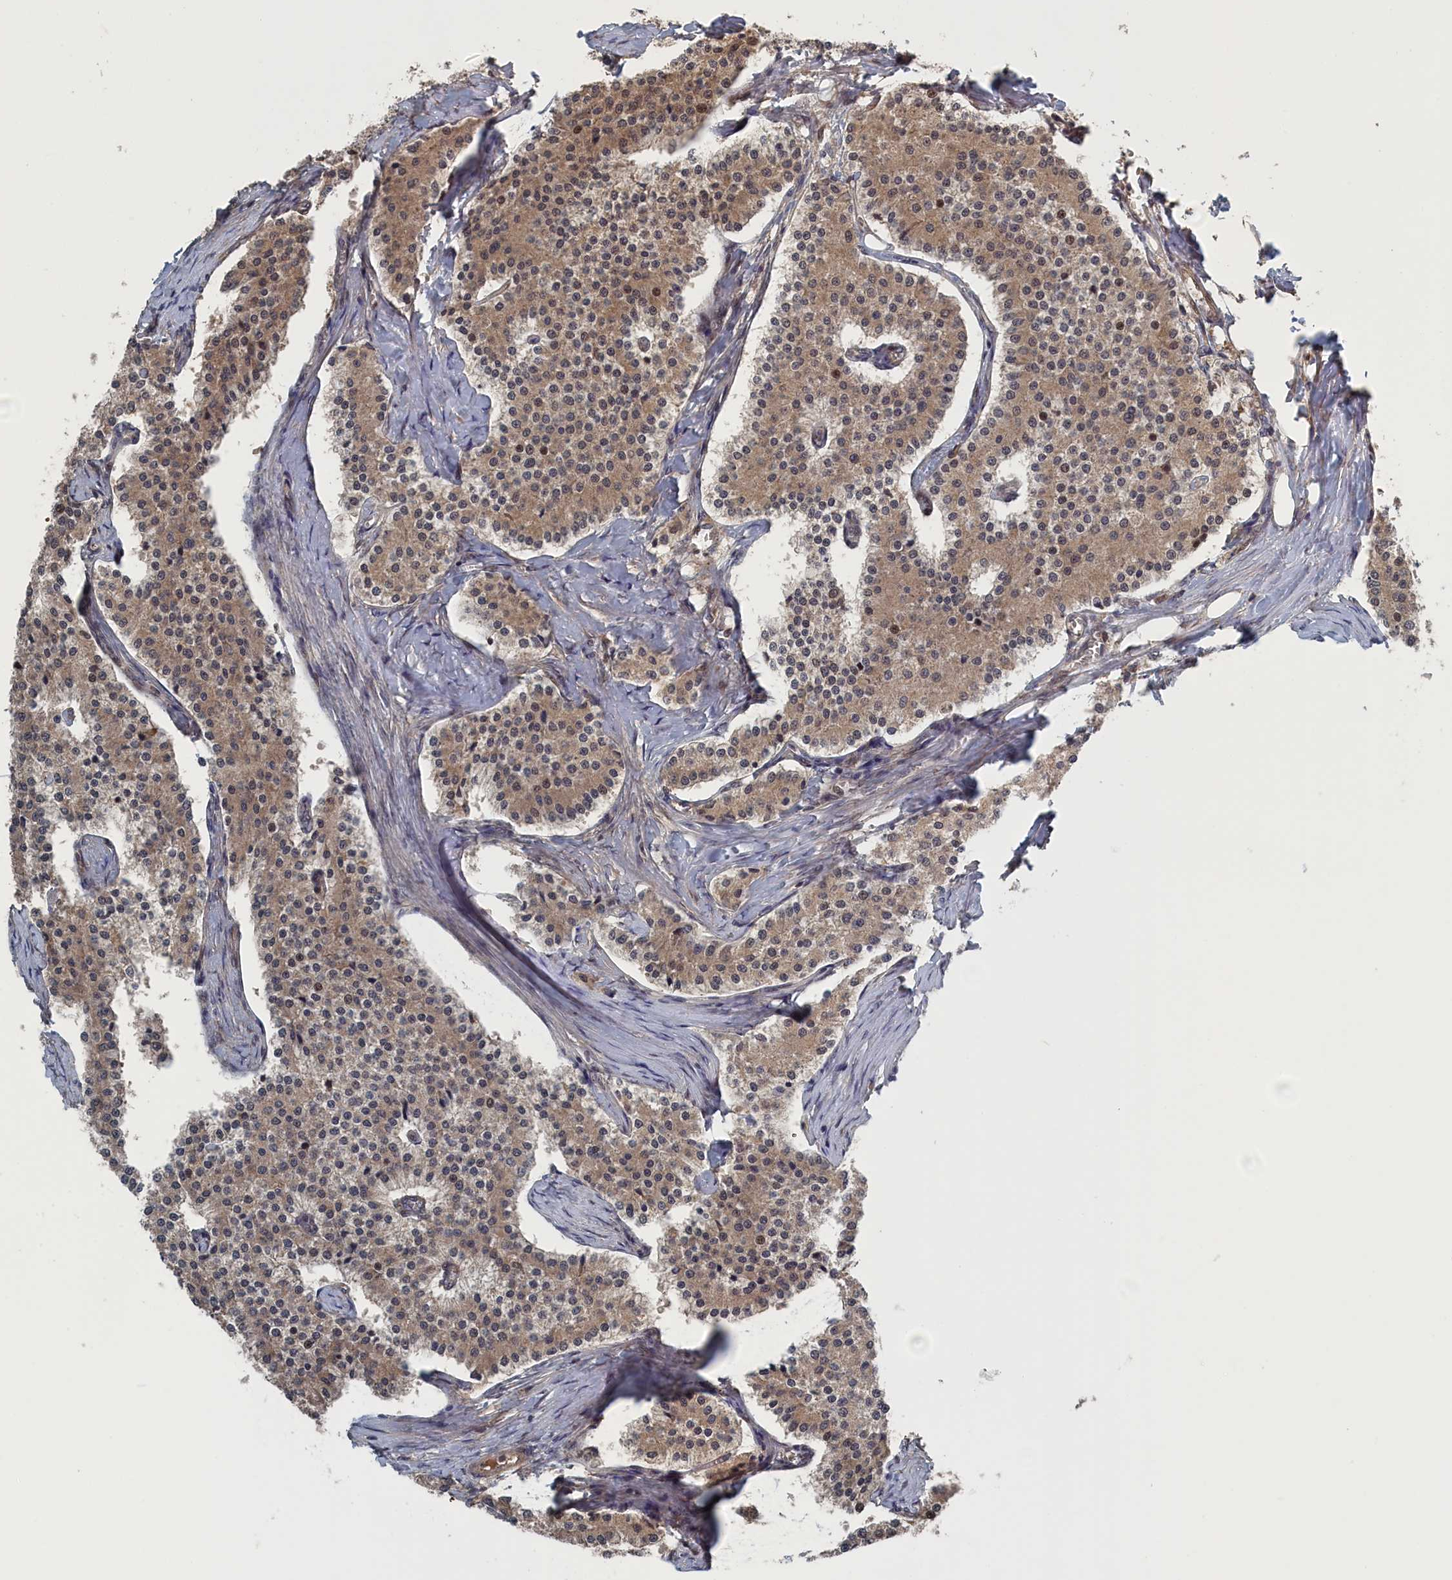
{"staining": {"intensity": "weak", "quantity": ">75%", "location": "cytoplasmic/membranous"}, "tissue": "carcinoid", "cell_type": "Tumor cells", "image_type": "cancer", "snomed": [{"axis": "morphology", "description": "Carcinoid, malignant, NOS"}, {"axis": "topography", "description": "Colon"}], "caption": "Immunohistochemistry histopathology image of neoplastic tissue: human carcinoid (malignant) stained using immunohistochemistry (IHC) reveals low levels of weak protein expression localized specifically in the cytoplasmic/membranous of tumor cells, appearing as a cytoplasmic/membranous brown color.", "gene": "ELOVL6", "patient": {"sex": "female", "age": 52}}